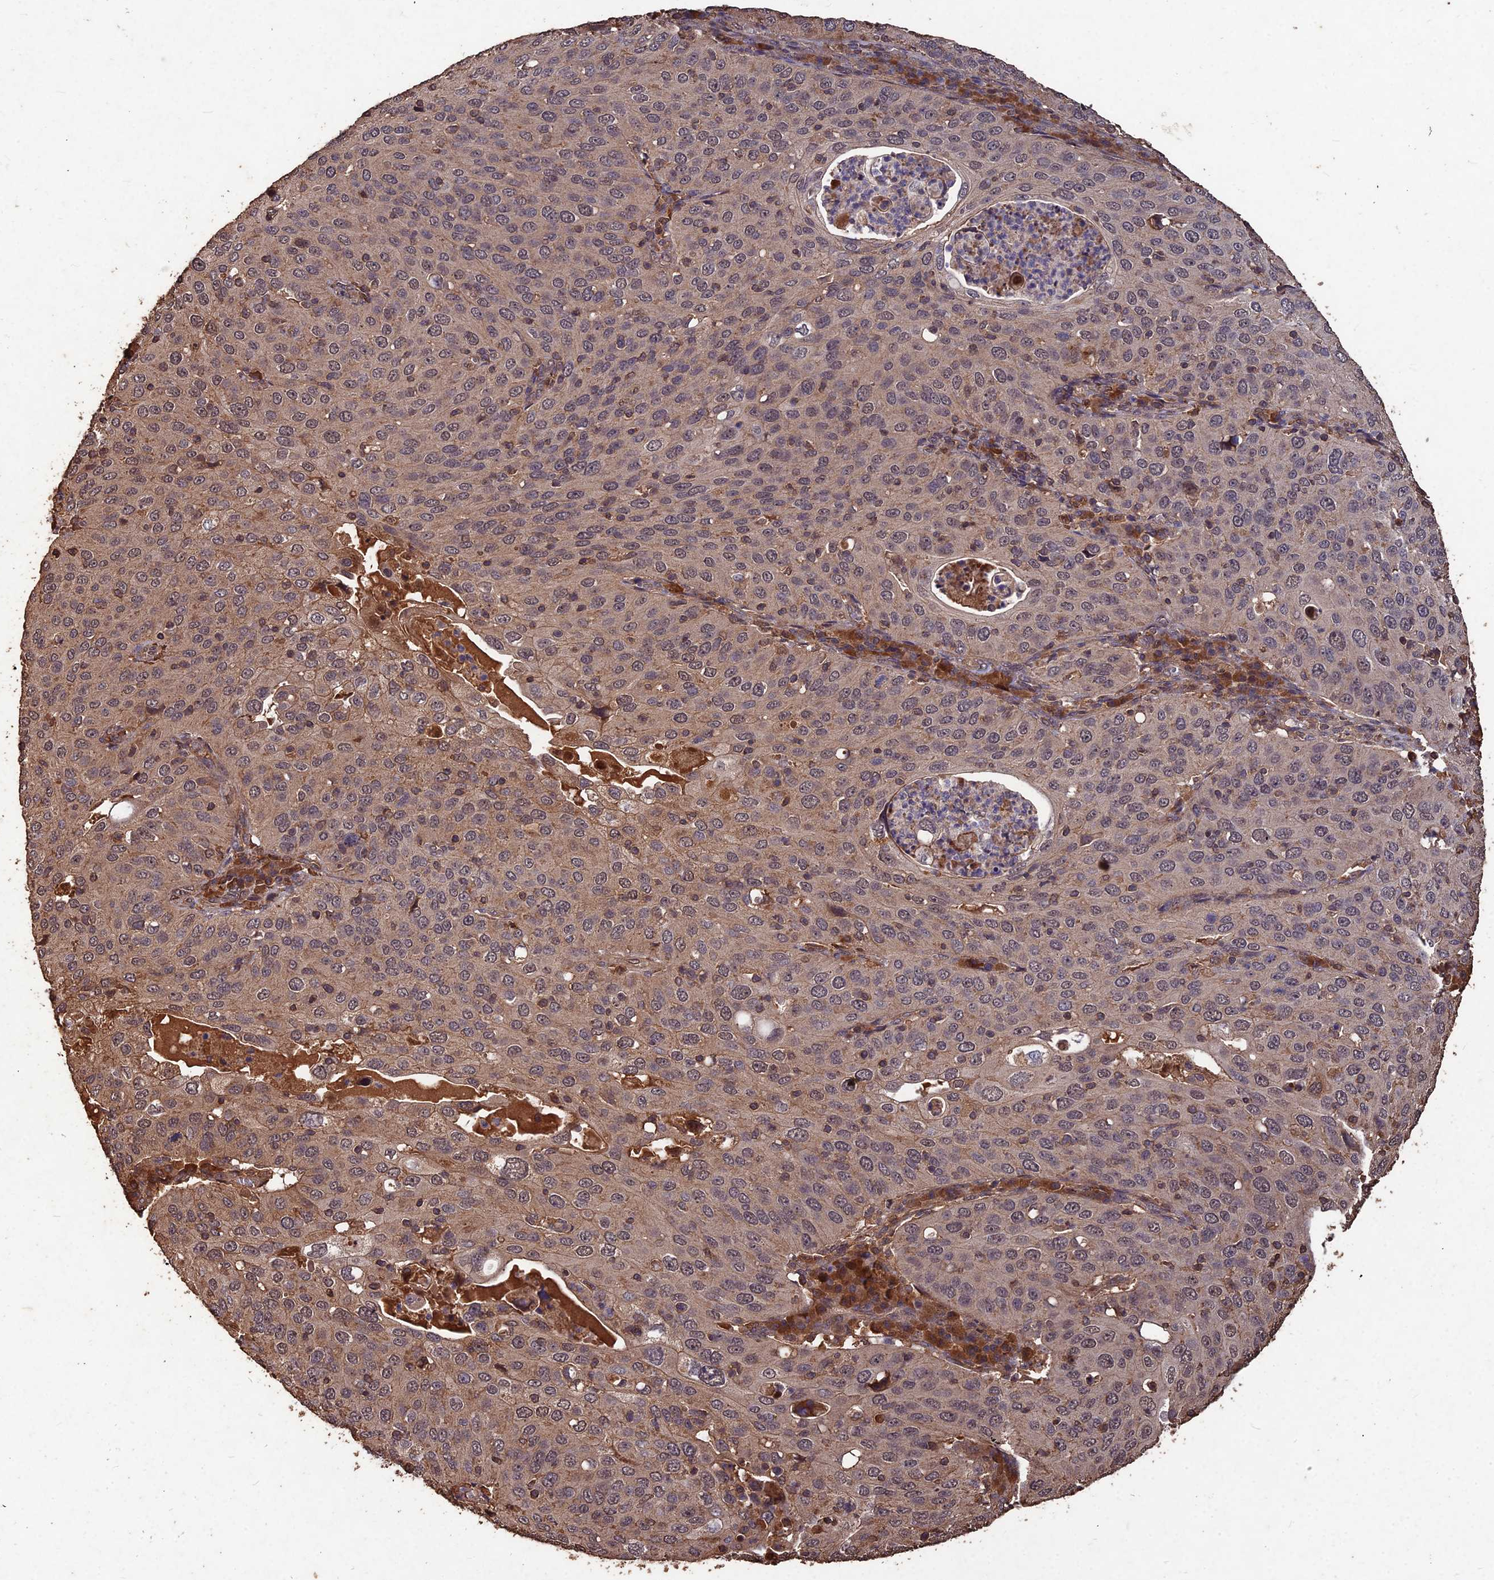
{"staining": {"intensity": "weak", "quantity": "25%-75%", "location": "cytoplasmic/membranous,nuclear"}, "tissue": "cervical cancer", "cell_type": "Tumor cells", "image_type": "cancer", "snomed": [{"axis": "morphology", "description": "Squamous cell carcinoma, NOS"}, {"axis": "topography", "description": "Cervix"}], "caption": "A brown stain labels weak cytoplasmic/membranous and nuclear positivity of a protein in cervical cancer tumor cells. (IHC, brightfield microscopy, high magnification).", "gene": "SYMPK", "patient": {"sex": "female", "age": 36}}